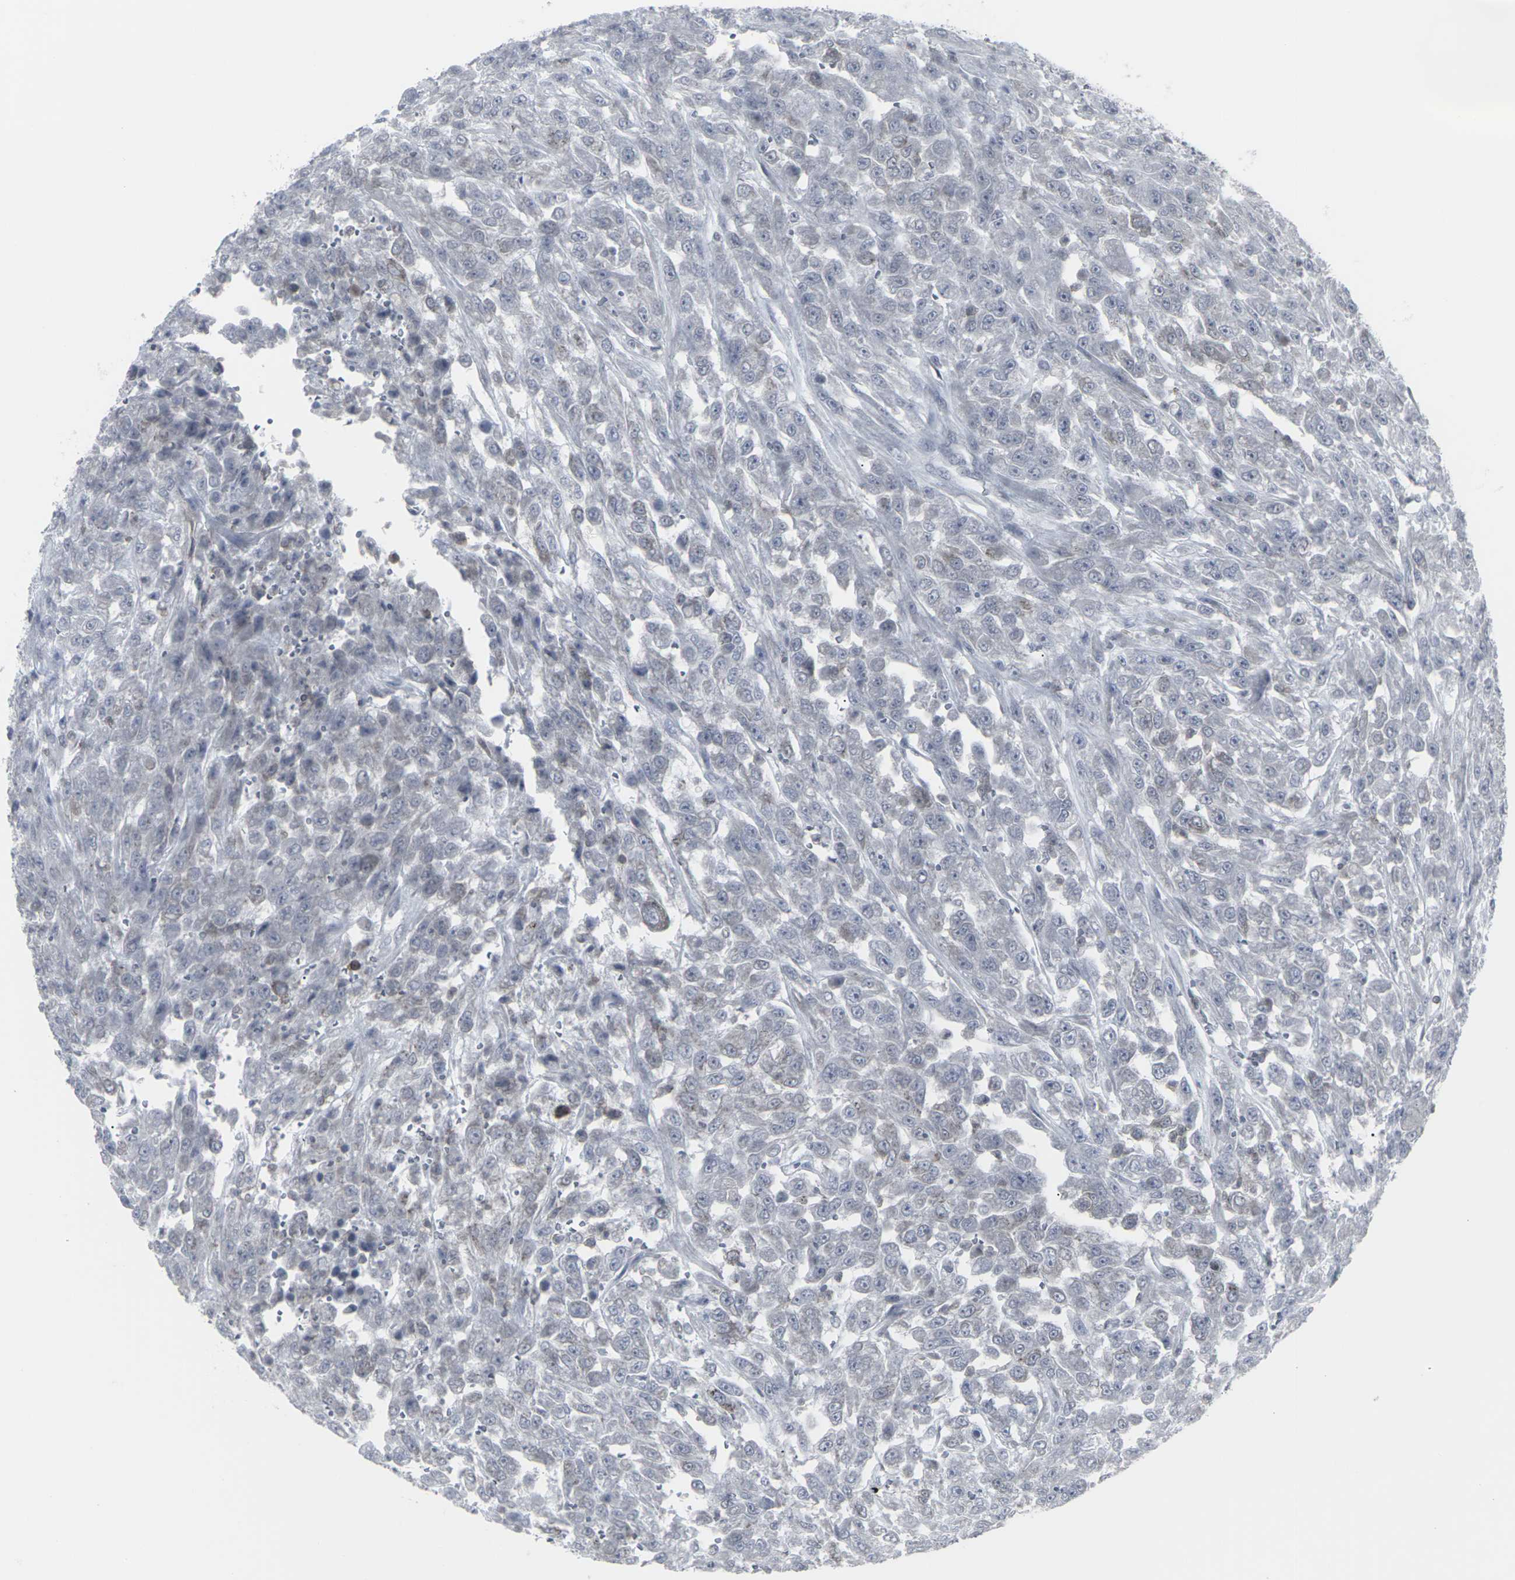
{"staining": {"intensity": "negative", "quantity": "none", "location": "none"}, "tissue": "urothelial cancer", "cell_type": "Tumor cells", "image_type": "cancer", "snomed": [{"axis": "morphology", "description": "Urothelial carcinoma, High grade"}, {"axis": "topography", "description": "Urinary bladder"}], "caption": "This is an immunohistochemistry micrograph of urothelial carcinoma (high-grade). There is no positivity in tumor cells.", "gene": "APOBEC2", "patient": {"sex": "male", "age": 46}}